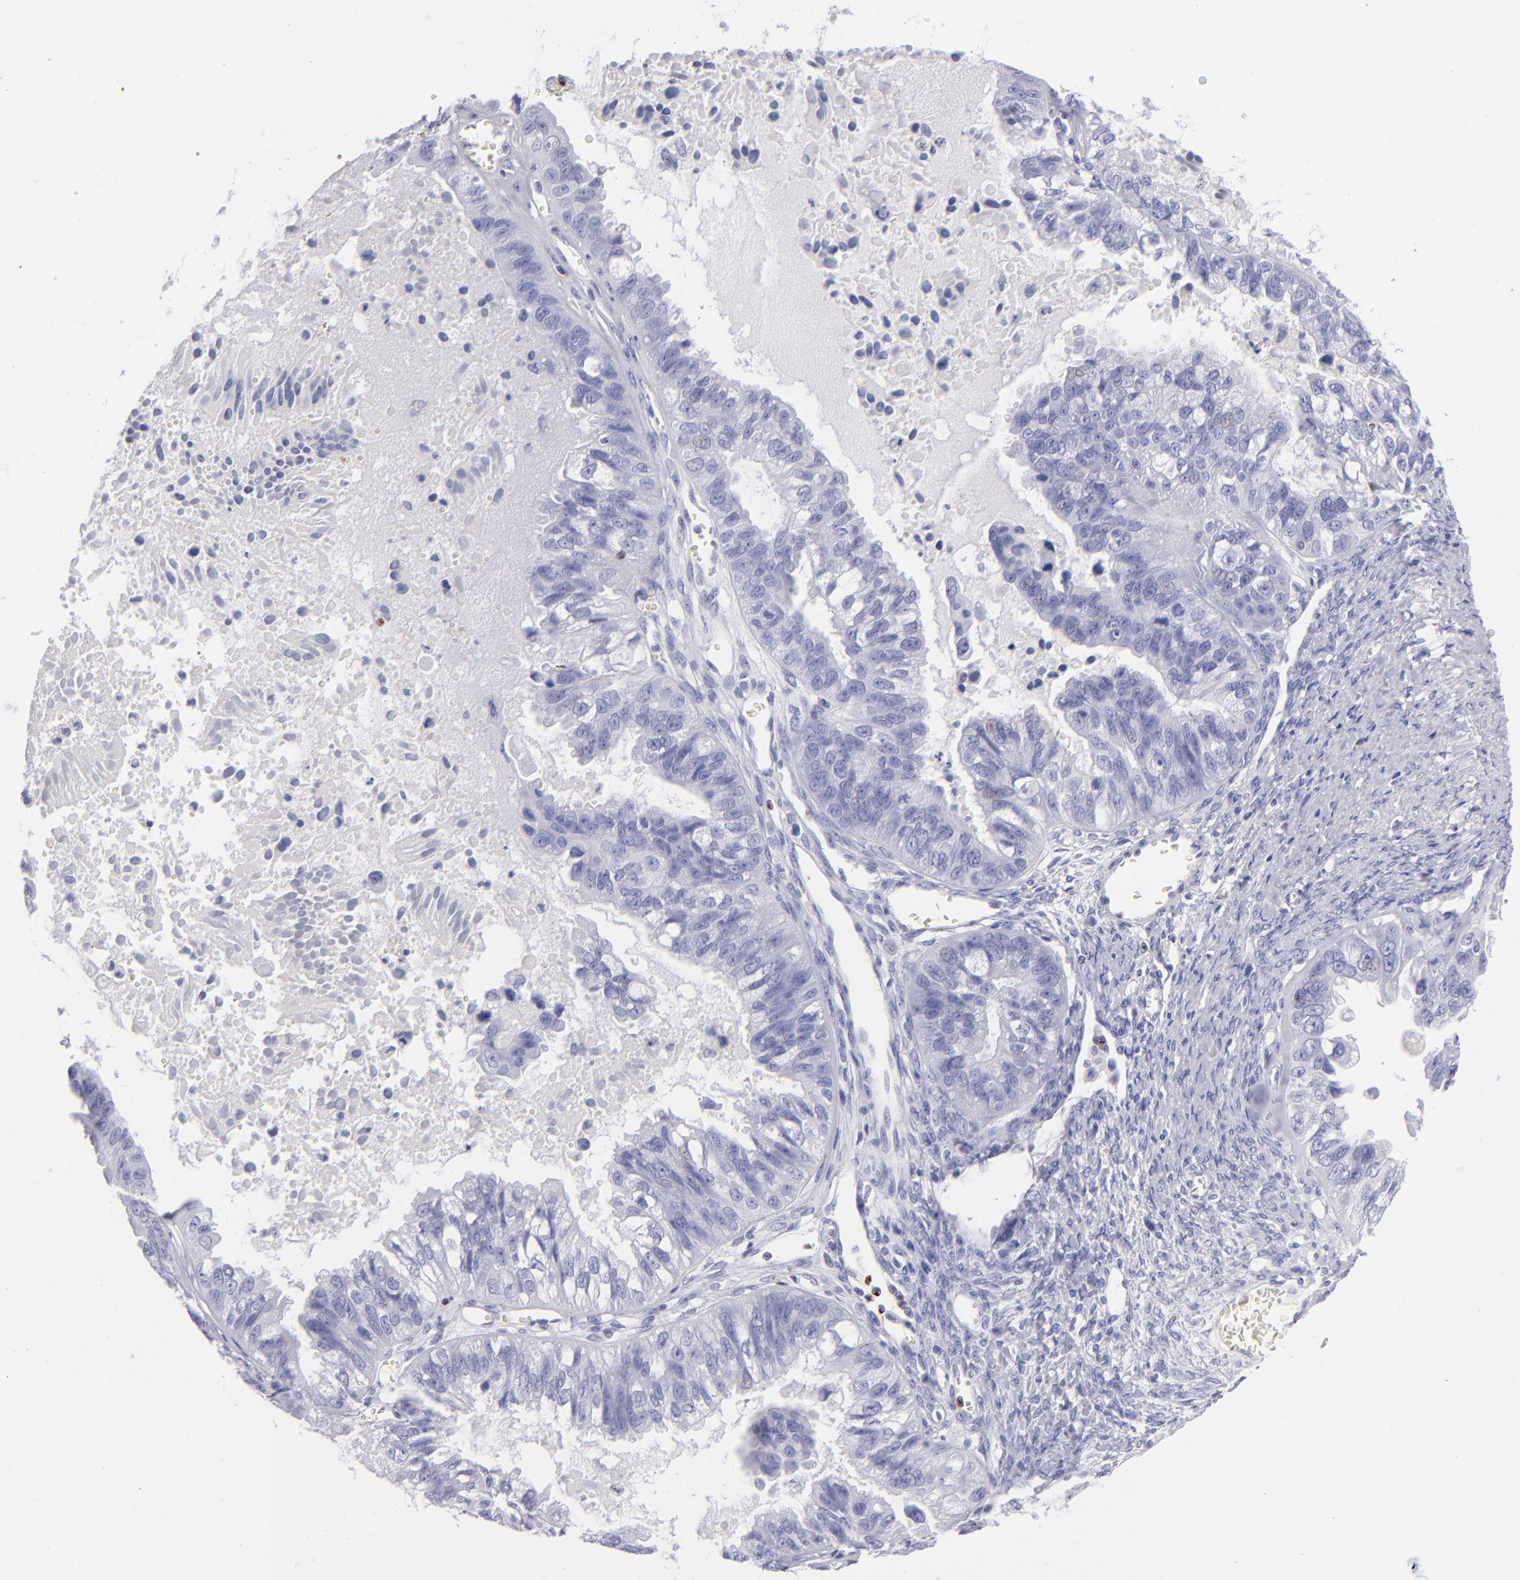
{"staining": {"intensity": "negative", "quantity": "none", "location": "none"}, "tissue": "ovarian cancer", "cell_type": "Tumor cells", "image_type": "cancer", "snomed": [{"axis": "morphology", "description": "Carcinoma, endometroid"}, {"axis": "topography", "description": "Ovary"}], "caption": "Immunohistochemistry (IHC) of endometroid carcinoma (ovarian) displays no positivity in tumor cells.", "gene": "PRF1", "patient": {"sex": "female", "age": 85}}